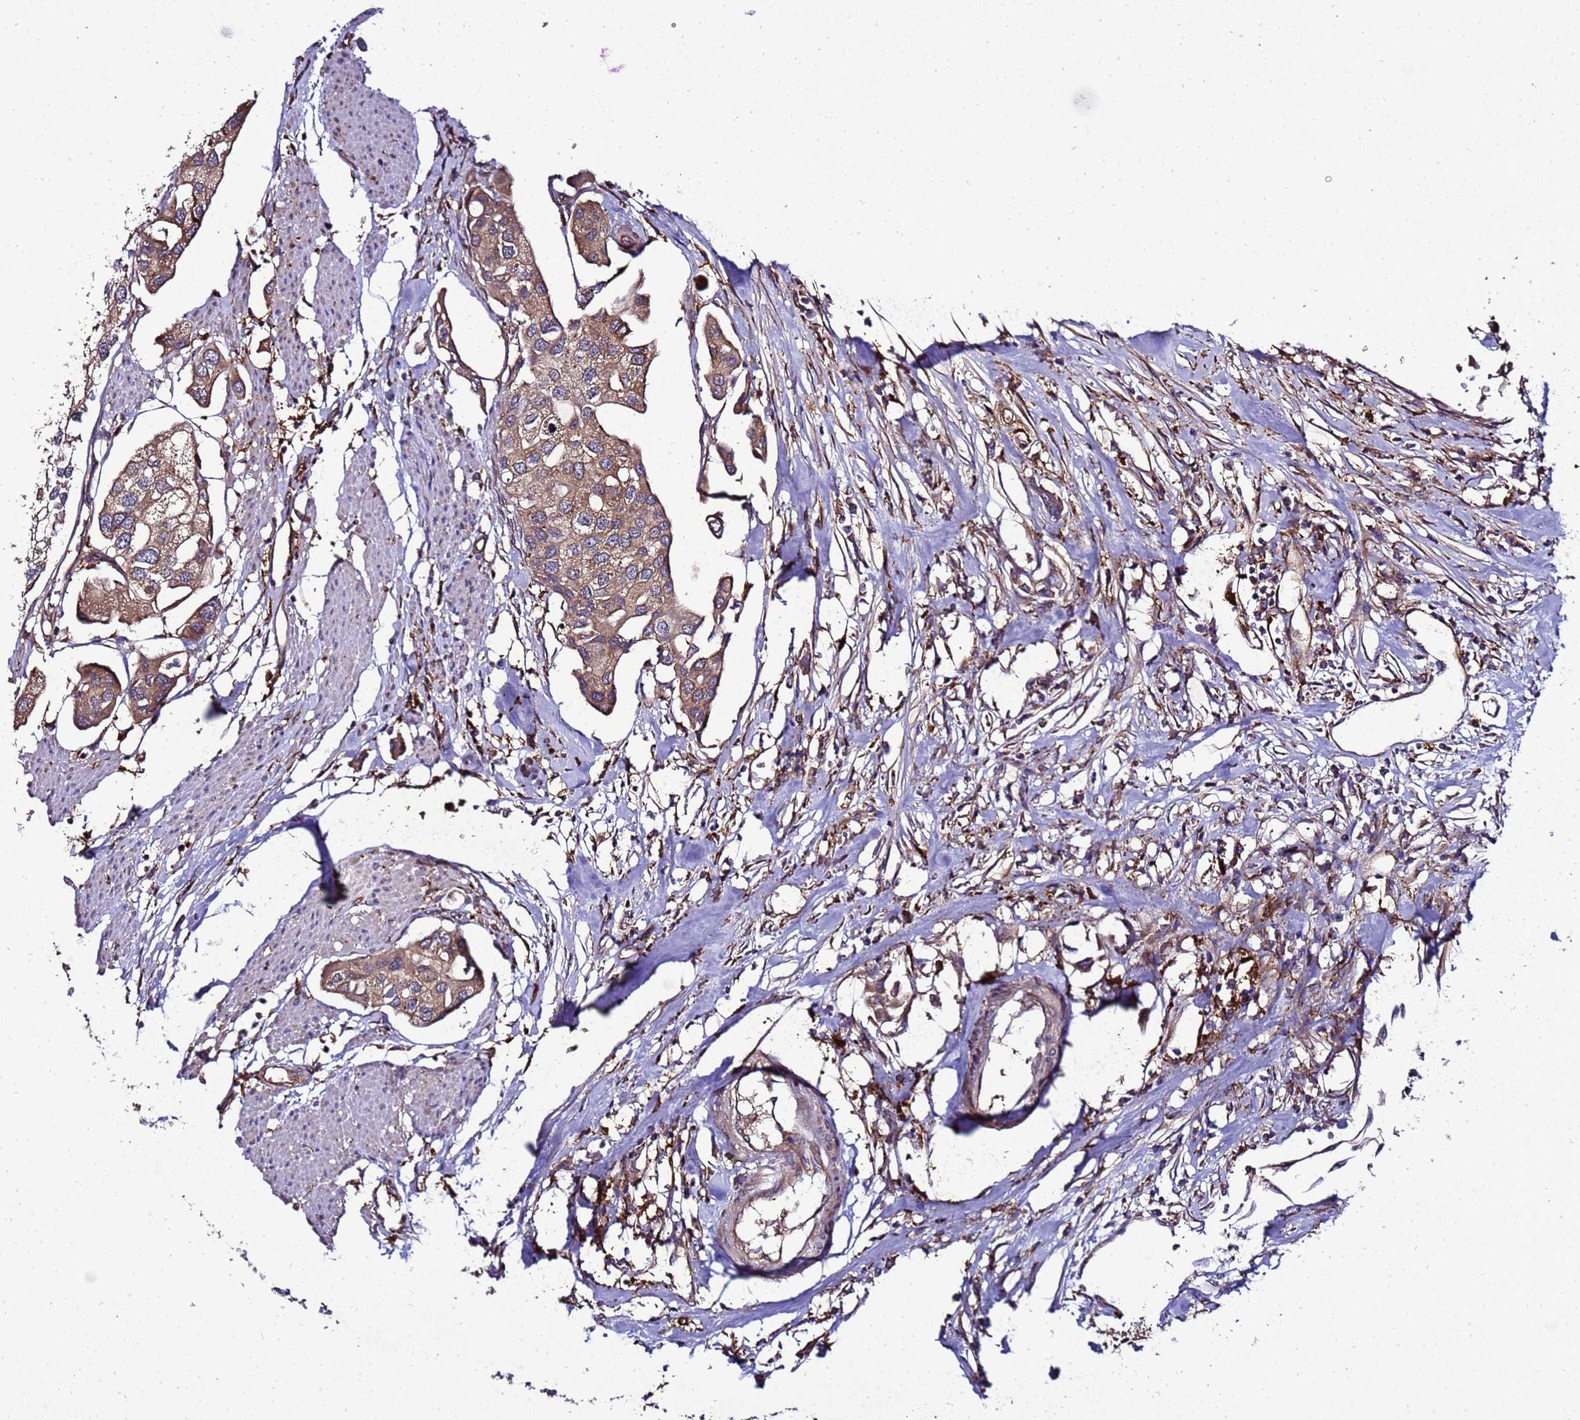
{"staining": {"intensity": "moderate", "quantity": ">75%", "location": "cytoplasmic/membranous"}, "tissue": "urothelial cancer", "cell_type": "Tumor cells", "image_type": "cancer", "snomed": [{"axis": "morphology", "description": "Urothelial carcinoma, High grade"}, {"axis": "topography", "description": "Urinary bladder"}], "caption": "This histopathology image exhibits immunohistochemistry (IHC) staining of urothelial carcinoma (high-grade), with medium moderate cytoplasmic/membranous expression in about >75% of tumor cells.", "gene": "TRABD", "patient": {"sex": "male", "age": 64}}